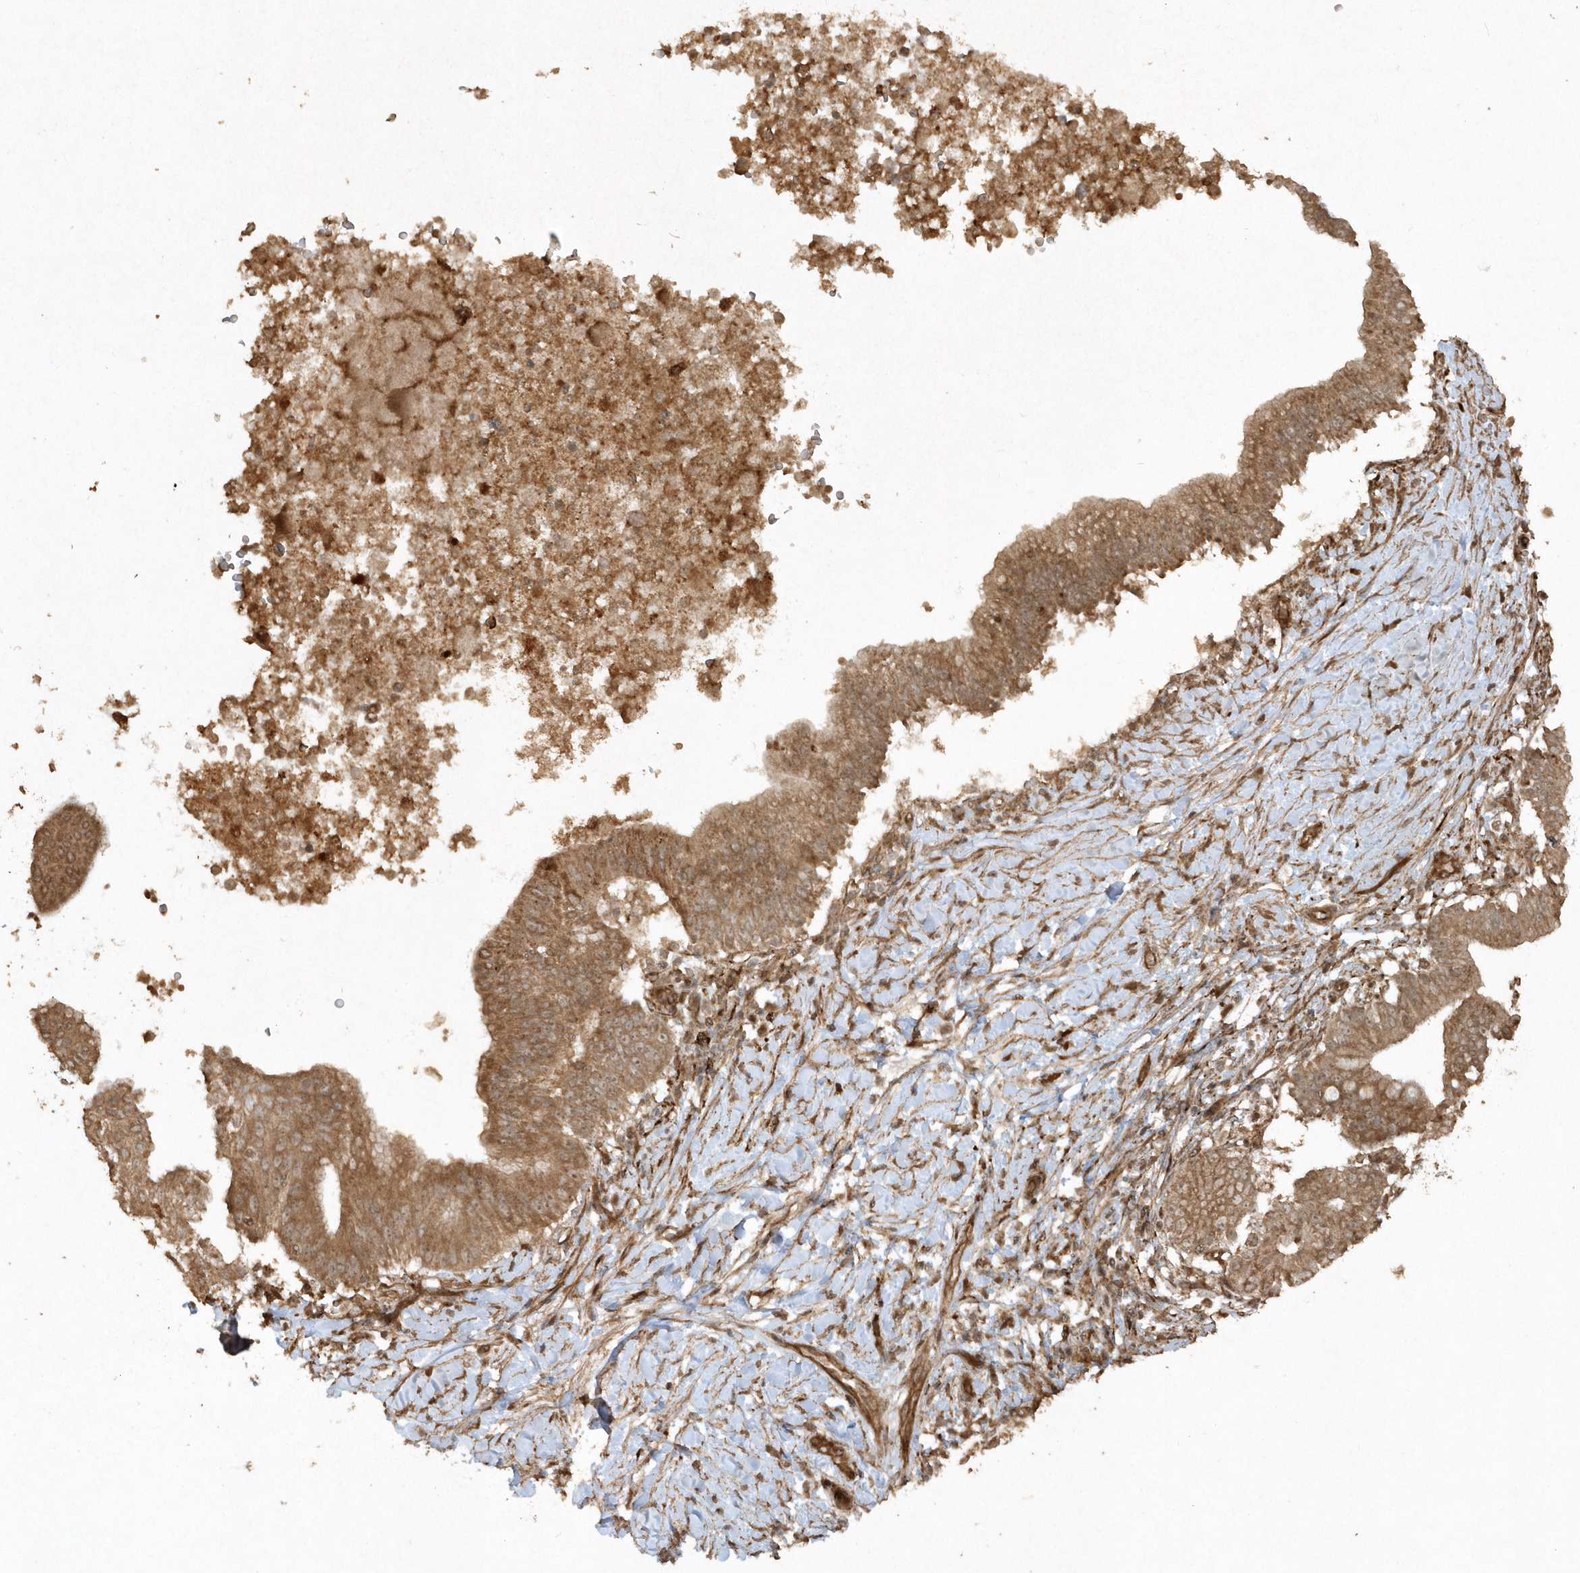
{"staining": {"intensity": "moderate", "quantity": ">75%", "location": "cytoplasmic/membranous"}, "tissue": "pancreatic cancer", "cell_type": "Tumor cells", "image_type": "cancer", "snomed": [{"axis": "morphology", "description": "Adenocarcinoma, NOS"}, {"axis": "topography", "description": "Pancreas"}], "caption": "There is medium levels of moderate cytoplasmic/membranous staining in tumor cells of pancreatic cancer, as demonstrated by immunohistochemical staining (brown color).", "gene": "AVPI1", "patient": {"sex": "male", "age": 68}}